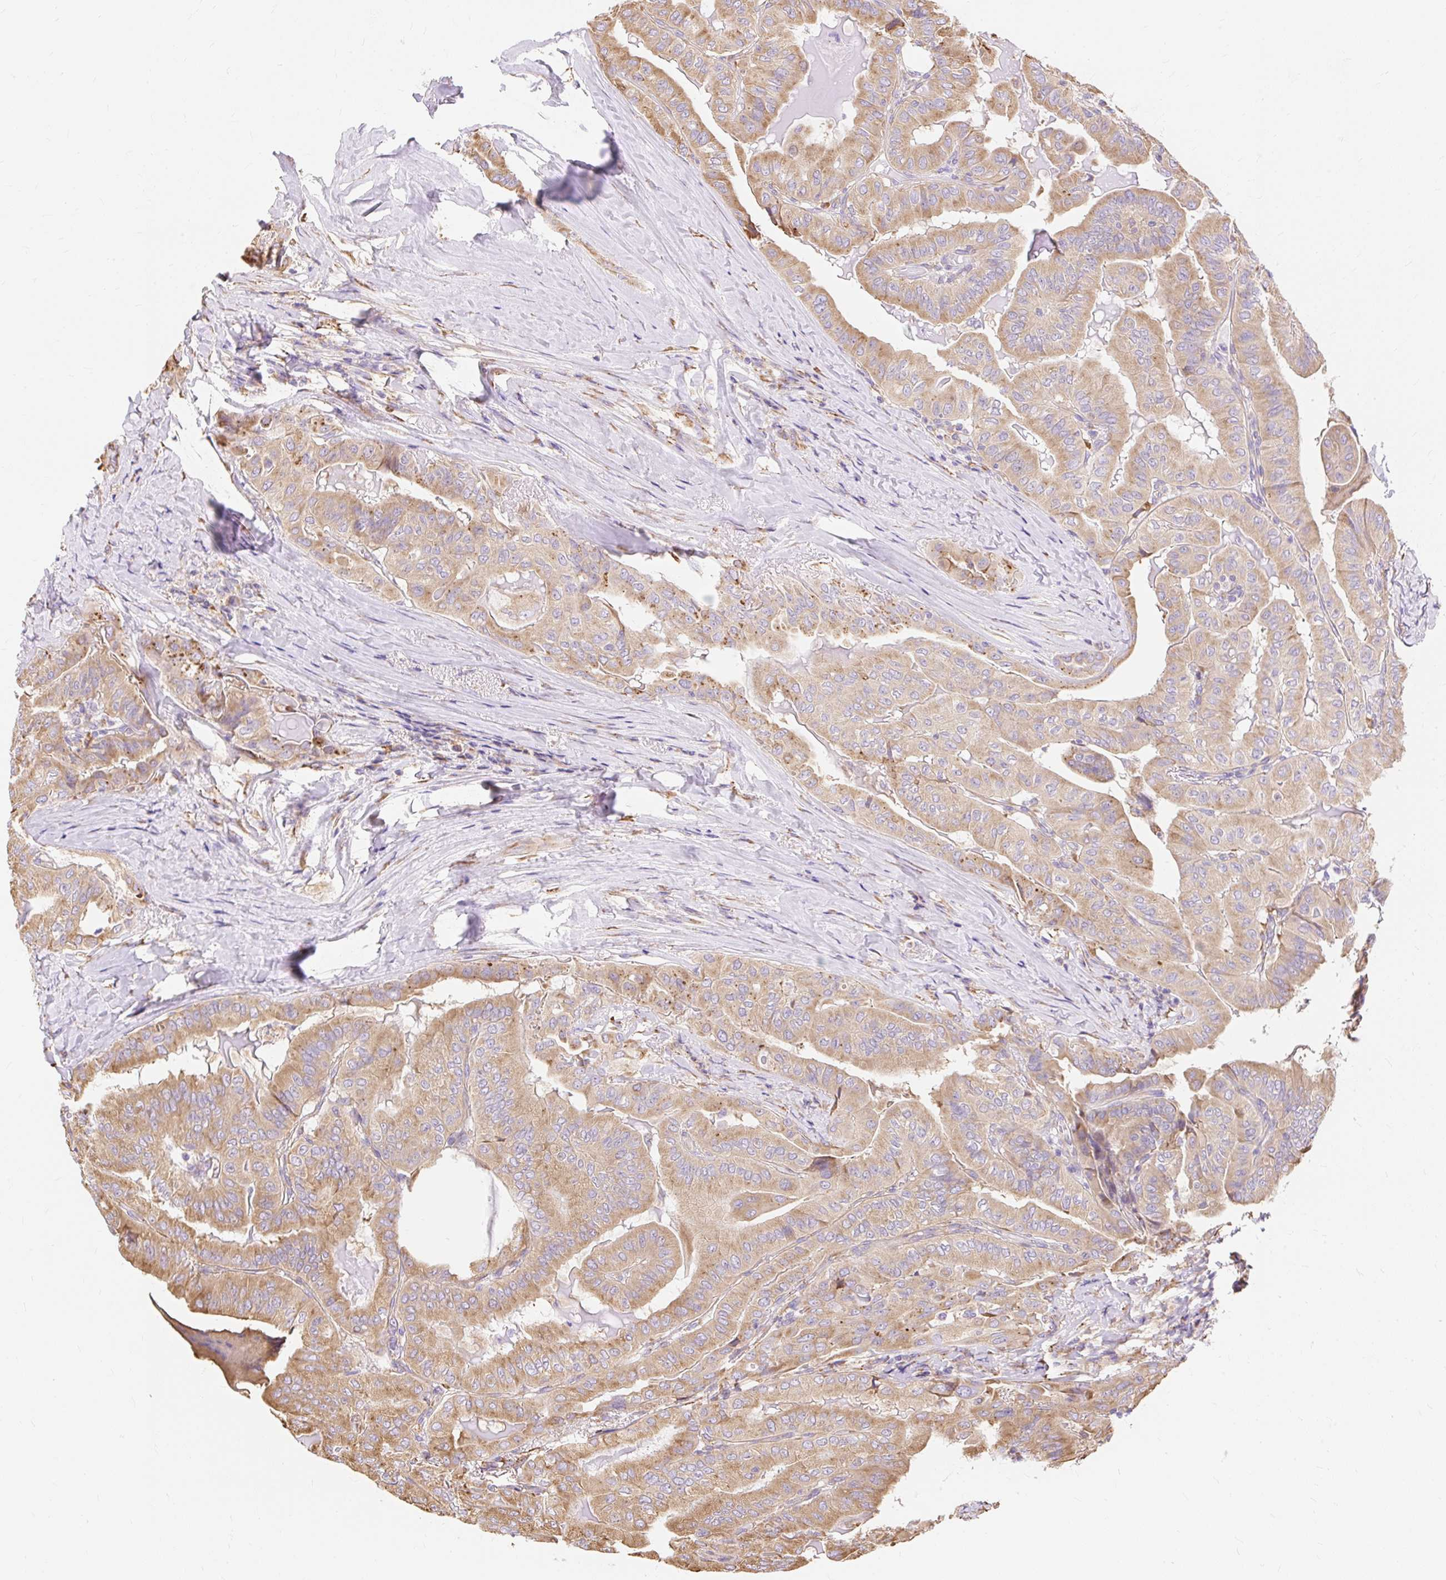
{"staining": {"intensity": "moderate", "quantity": ">75%", "location": "cytoplasmic/membranous"}, "tissue": "thyroid cancer", "cell_type": "Tumor cells", "image_type": "cancer", "snomed": [{"axis": "morphology", "description": "Papillary adenocarcinoma, NOS"}, {"axis": "topography", "description": "Thyroid gland"}], "caption": "Brown immunohistochemical staining in human papillary adenocarcinoma (thyroid) exhibits moderate cytoplasmic/membranous expression in approximately >75% of tumor cells. (Stains: DAB (3,3'-diaminobenzidine) in brown, nuclei in blue, Microscopy: brightfield microscopy at high magnification).", "gene": "RPS17", "patient": {"sex": "female", "age": 68}}